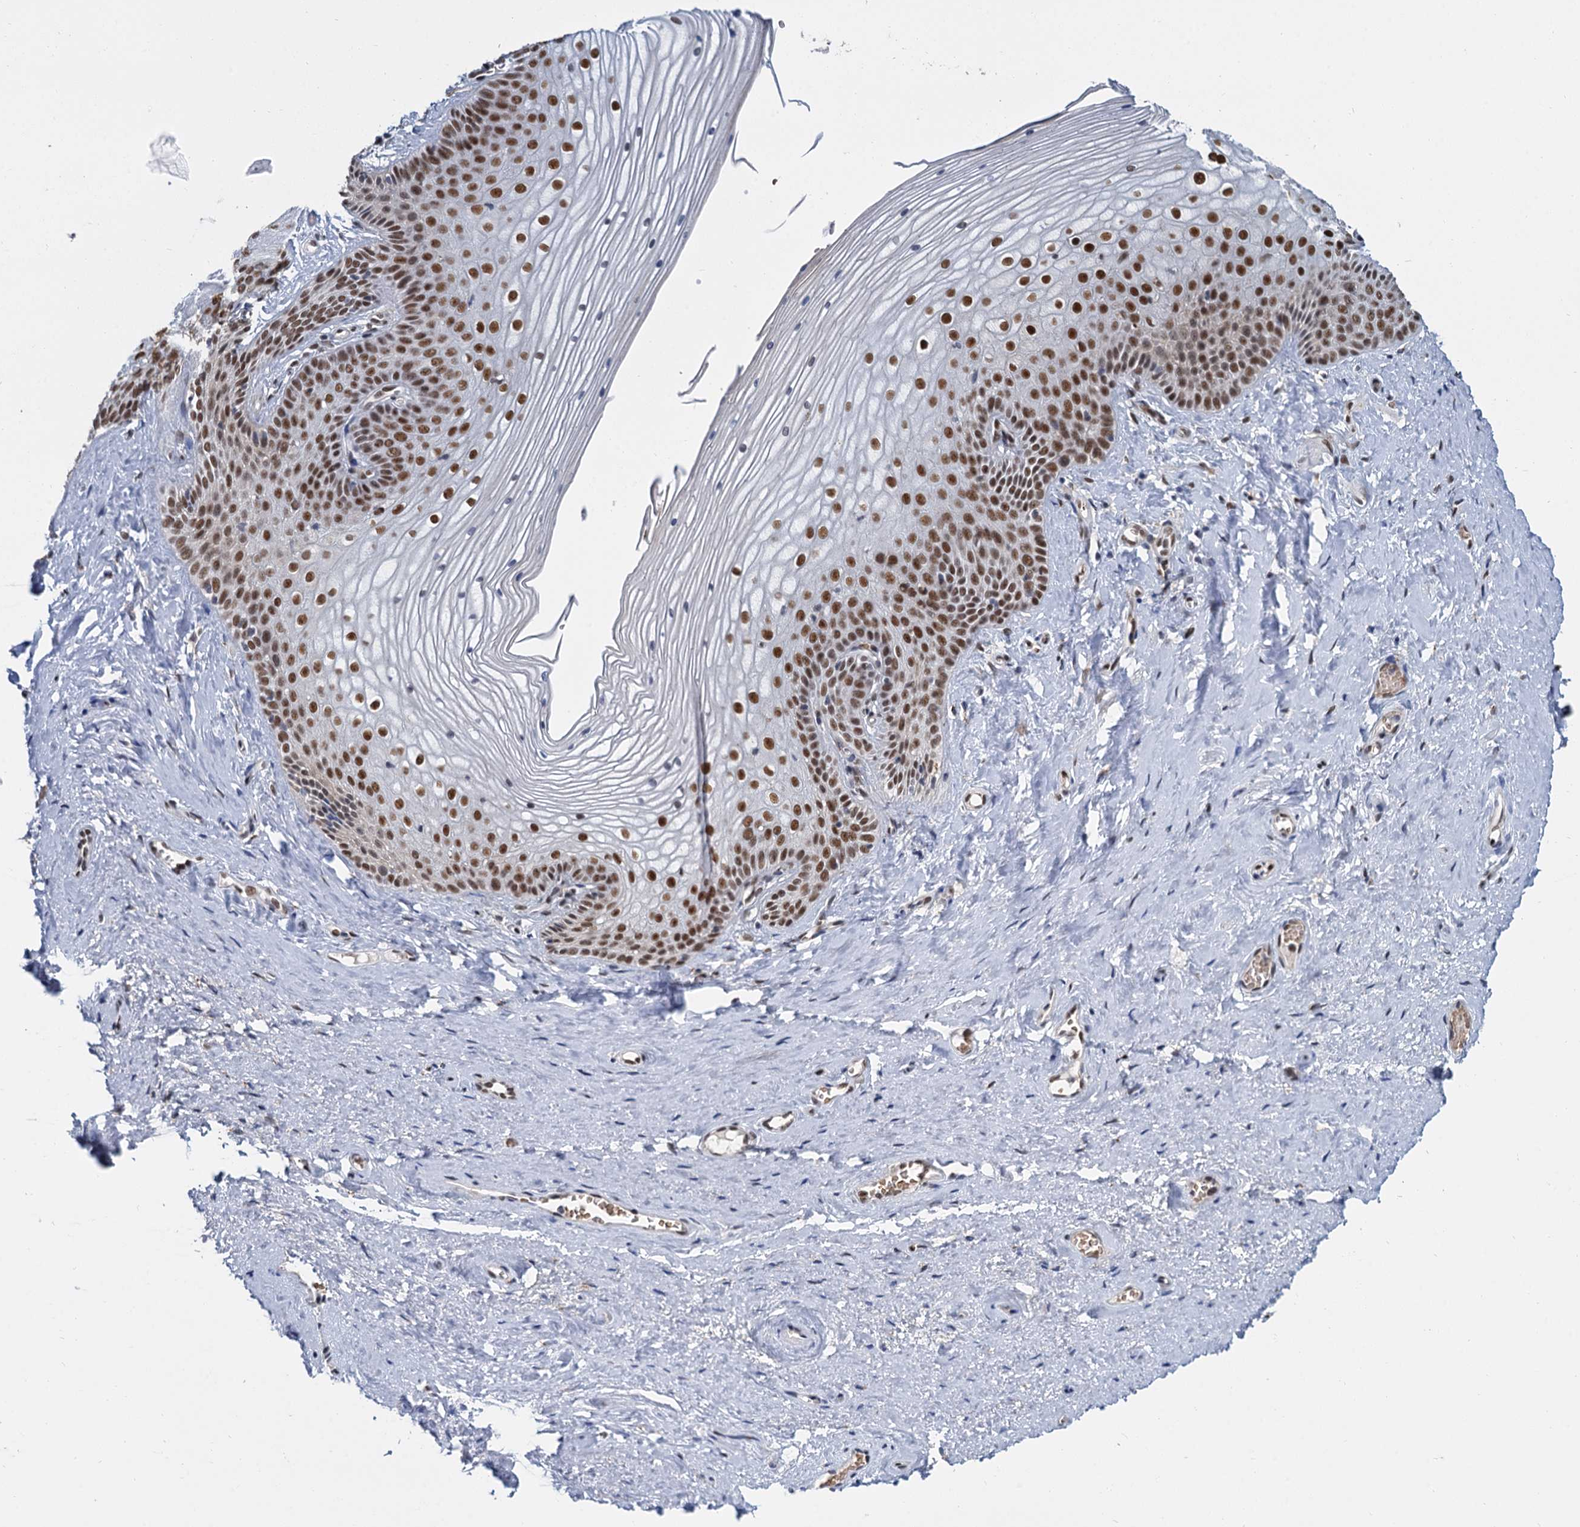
{"staining": {"intensity": "strong", "quantity": ">75%", "location": "nuclear"}, "tissue": "vagina", "cell_type": "Squamous epithelial cells", "image_type": "normal", "snomed": [{"axis": "morphology", "description": "Normal tissue, NOS"}, {"axis": "topography", "description": "Vagina"}, {"axis": "topography", "description": "Cervix"}], "caption": "The histopathology image shows staining of benign vagina, revealing strong nuclear protein positivity (brown color) within squamous epithelial cells. The protein of interest is stained brown, and the nuclei are stained in blue (DAB (3,3'-diaminobenzidine) IHC with brightfield microscopy, high magnification).", "gene": "RPRD1A", "patient": {"sex": "female", "age": 40}}